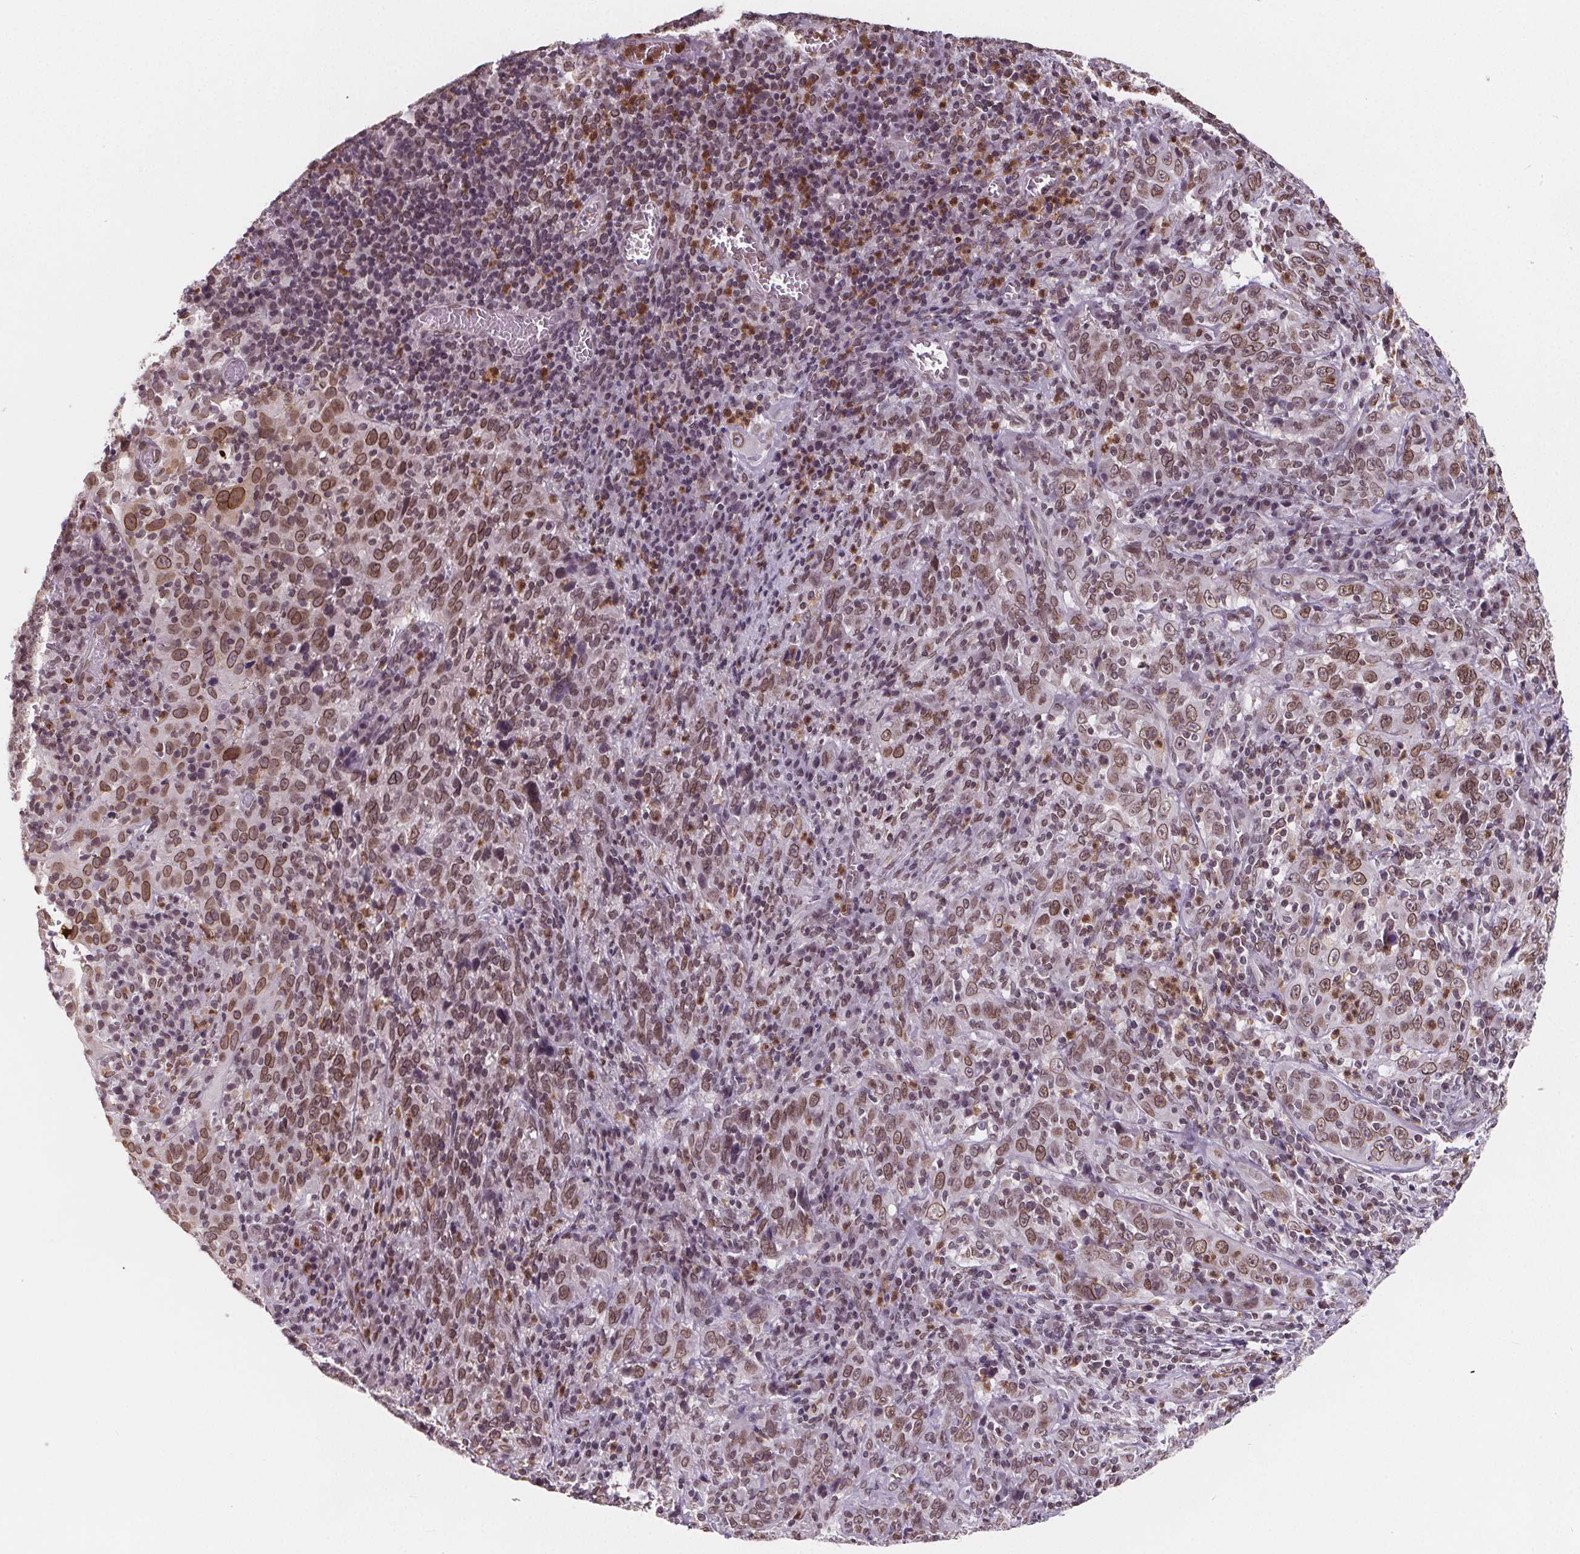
{"staining": {"intensity": "moderate", "quantity": ">75%", "location": "cytoplasmic/membranous,nuclear"}, "tissue": "cervical cancer", "cell_type": "Tumor cells", "image_type": "cancer", "snomed": [{"axis": "morphology", "description": "Squamous cell carcinoma, NOS"}, {"axis": "topography", "description": "Cervix"}], "caption": "Immunohistochemistry image of human cervical squamous cell carcinoma stained for a protein (brown), which displays medium levels of moderate cytoplasmic/membranous and nuclear staining in about >75% of tumor cells.", "gene": "TTC39C", "patient": {"sex": "female", "age": 46}}